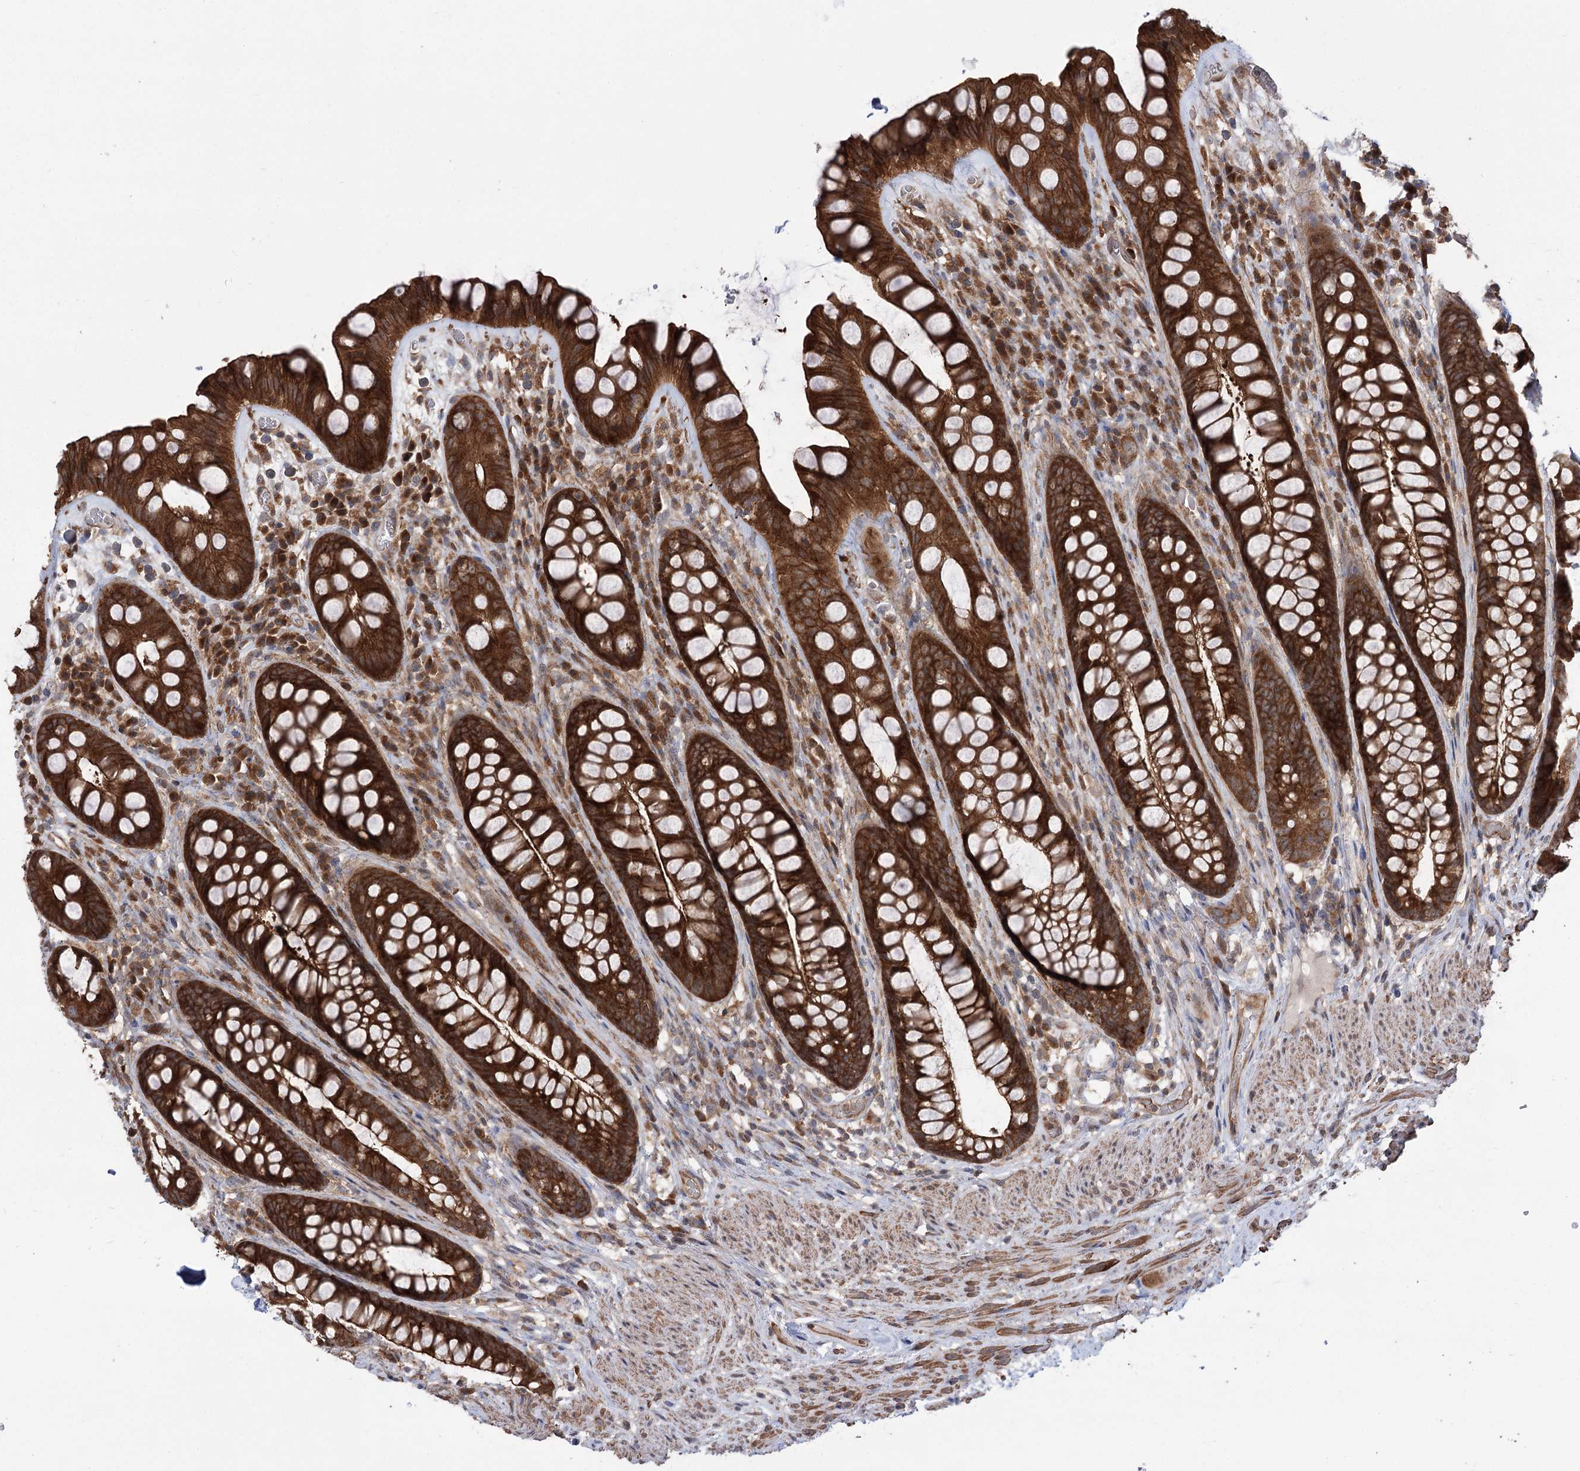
{"staining": {"intensity": "strong", "quantity": ">75%", "location": "cytoplasmic/membranous"}, "tissue": "rectum", "cell_type": "Glandular cells", "image_type": "normal", "snomed": [{"axis": "morphology", "description": "Normal tissue, NOS"}, {"axis": "topography", "description": "Rectum"}], "caption": "High-power microscopy captured an immunohistochemistry (IHC) micrograph of unremarkable rectum, revealing strong cytoplasmic/membranous positivity in approximately >75% of glandular cells. The protein is shown in brown color, while the nuclei are stained blue.", "gene": "VPS37B", "patient": {"sex": "male", "age": 74}}